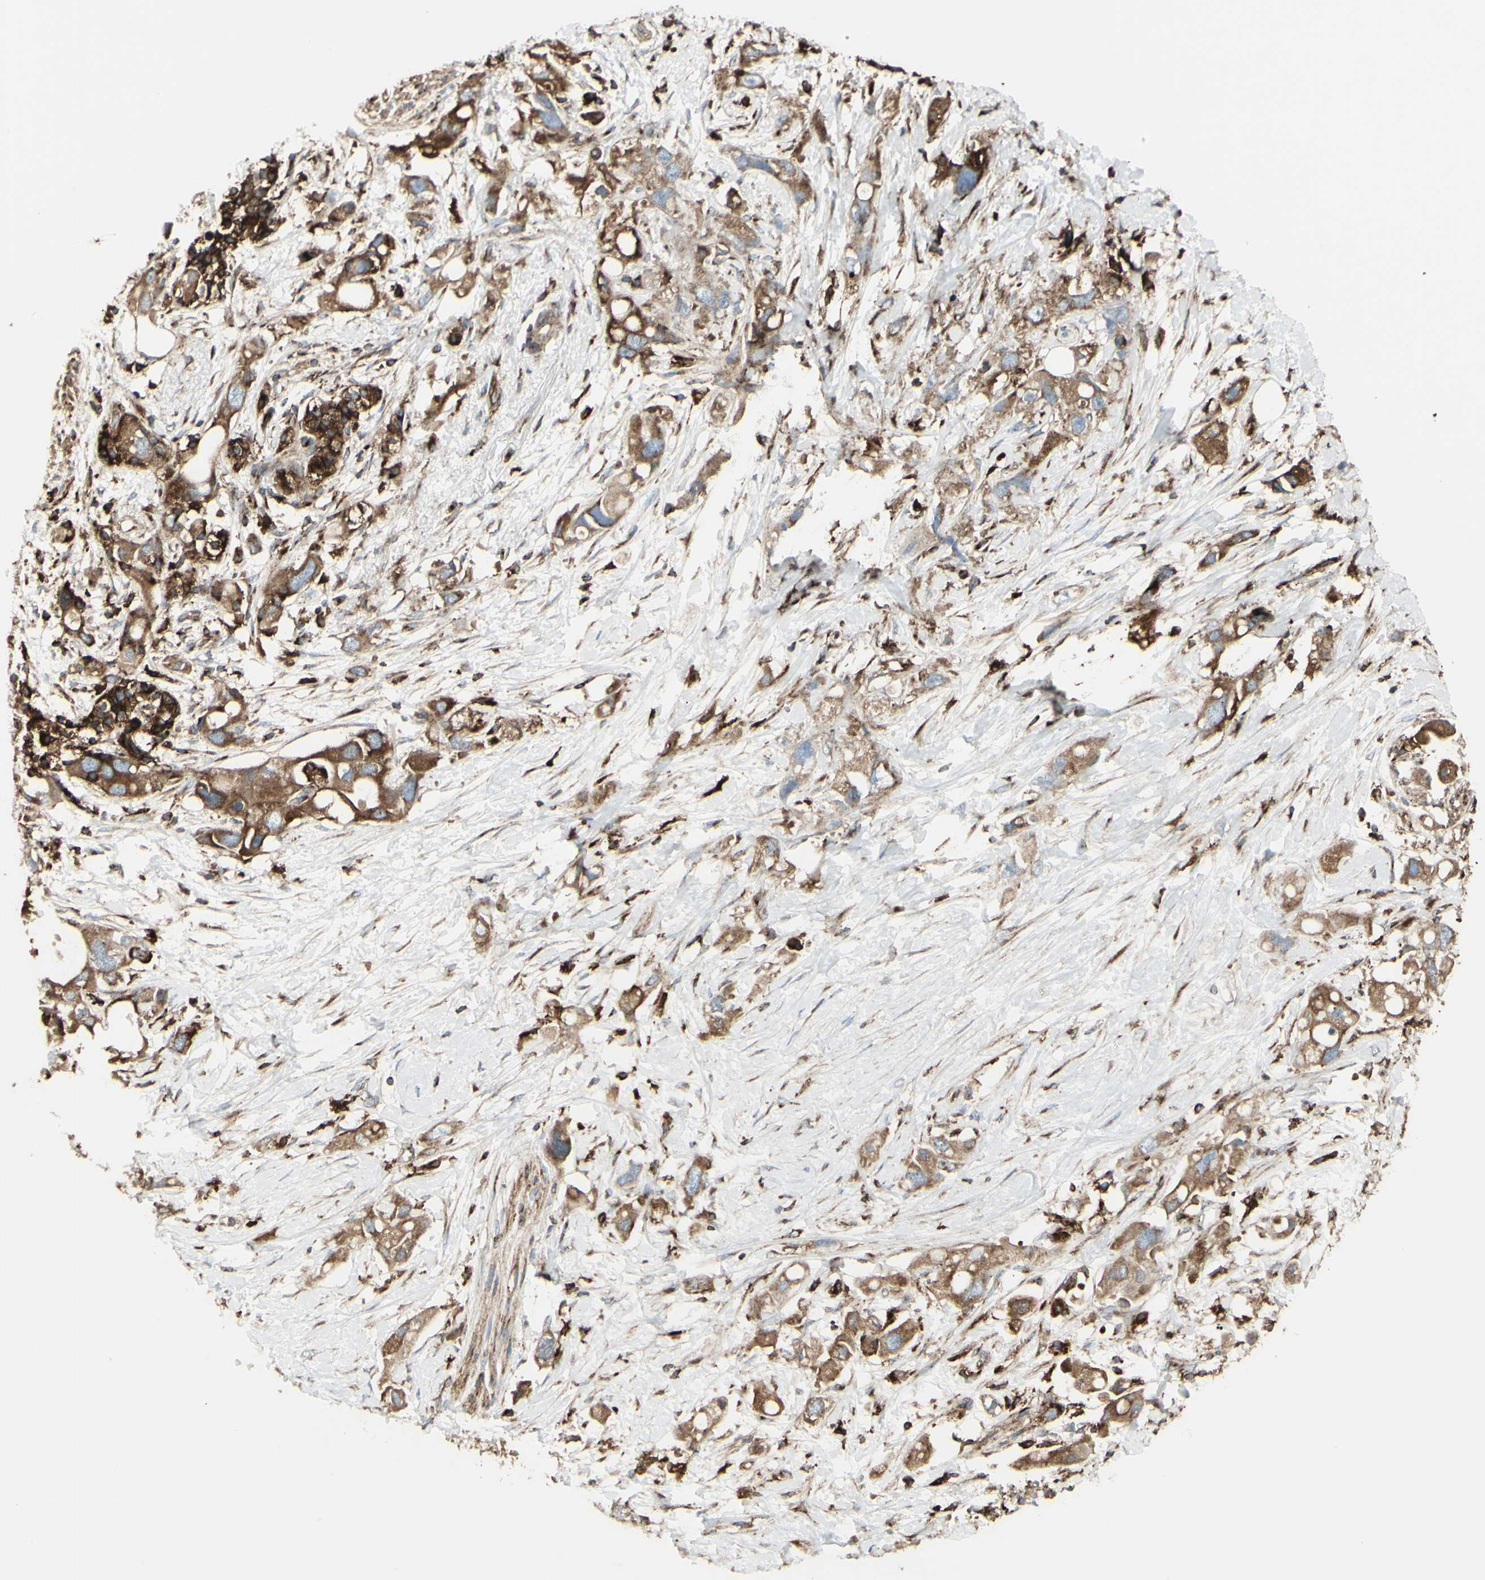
{"staining": {"intensity": "moderate", "quantity": ">75%", "location": "cytoplasmic/membranous"}, "tissue": "pancreatic cancer", "cell_type": "Tumor cells", "image_type": "cancer", "snomed": [{"axis": "morphology", "description": "Adenocarcinoma, NOS"}, {"axis": "topography", "description": "Pancreas"}], "caption": "An image of human adenocarcinoma (pancreatic) stained for a protein displays moderate cytoplasmic/membranous brown staining in tumor cells. The protein is shown in brown color, while the nuclei are stained blue.", "gene": "NAPA", "patient": {"sex": "female", "age": 56}}